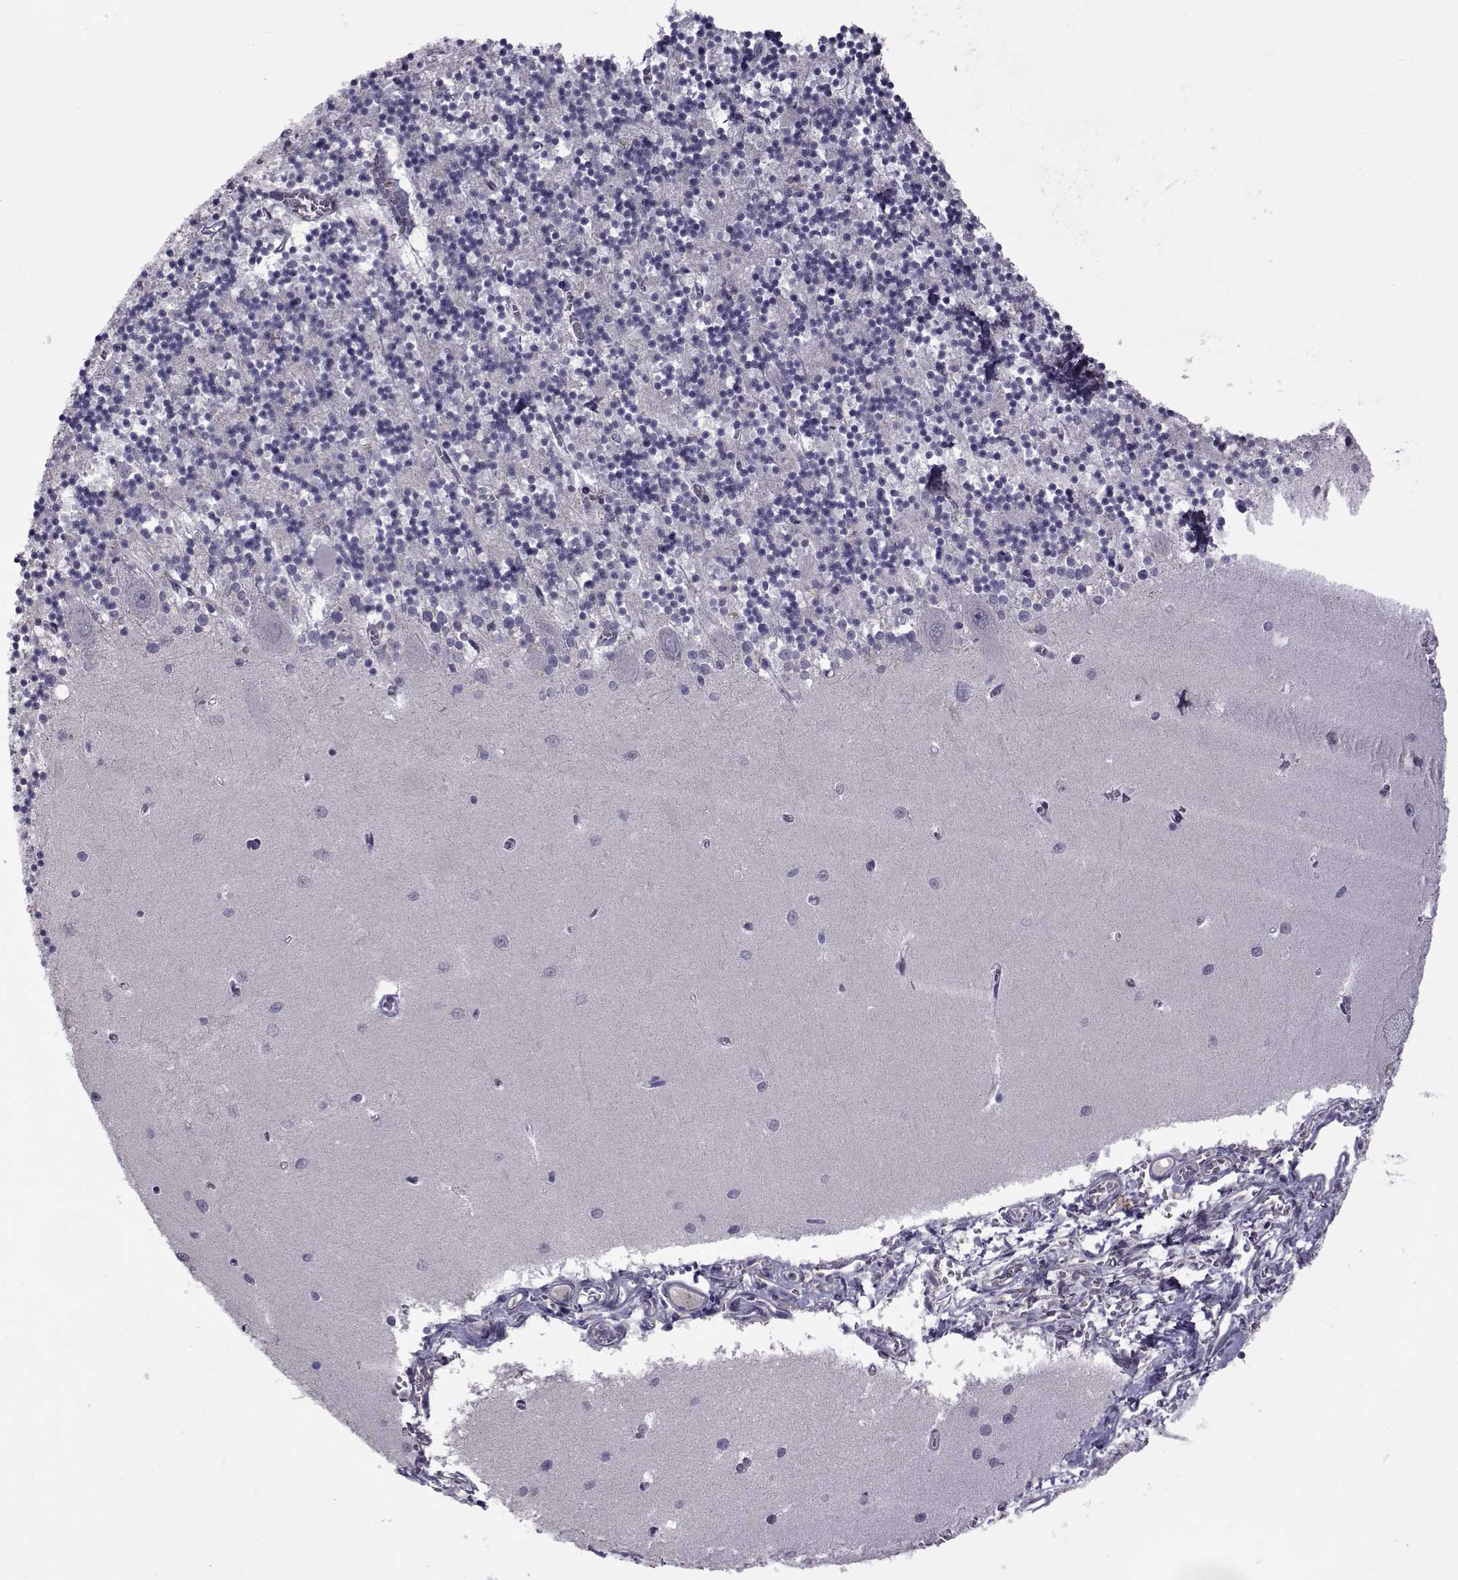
{"staining": {"intensity": "negative", "quantity": "none", "location": "none"}, "tissue": "cerebellum", "cell_type": "Cells in granular layer", "image_type": "normal", "snomed": [{"axis": "morphology", "description": "Normal tissue, NOS"}, {"axis": "topography", "description": "Cerebellum"}], "caption": "A high-resolution image shows IHC staining of normal cerebellum, which reveals no significant expression in cells in granular layer. (Stains: DAB (3,3'-diaminobenzidine) IHC with hematoxylin counter stain, Microscopy: brightfield microscopy at high magnification).", "gene": "TNFRSF11B", "patient": {"sex": "female", "age": 64}}